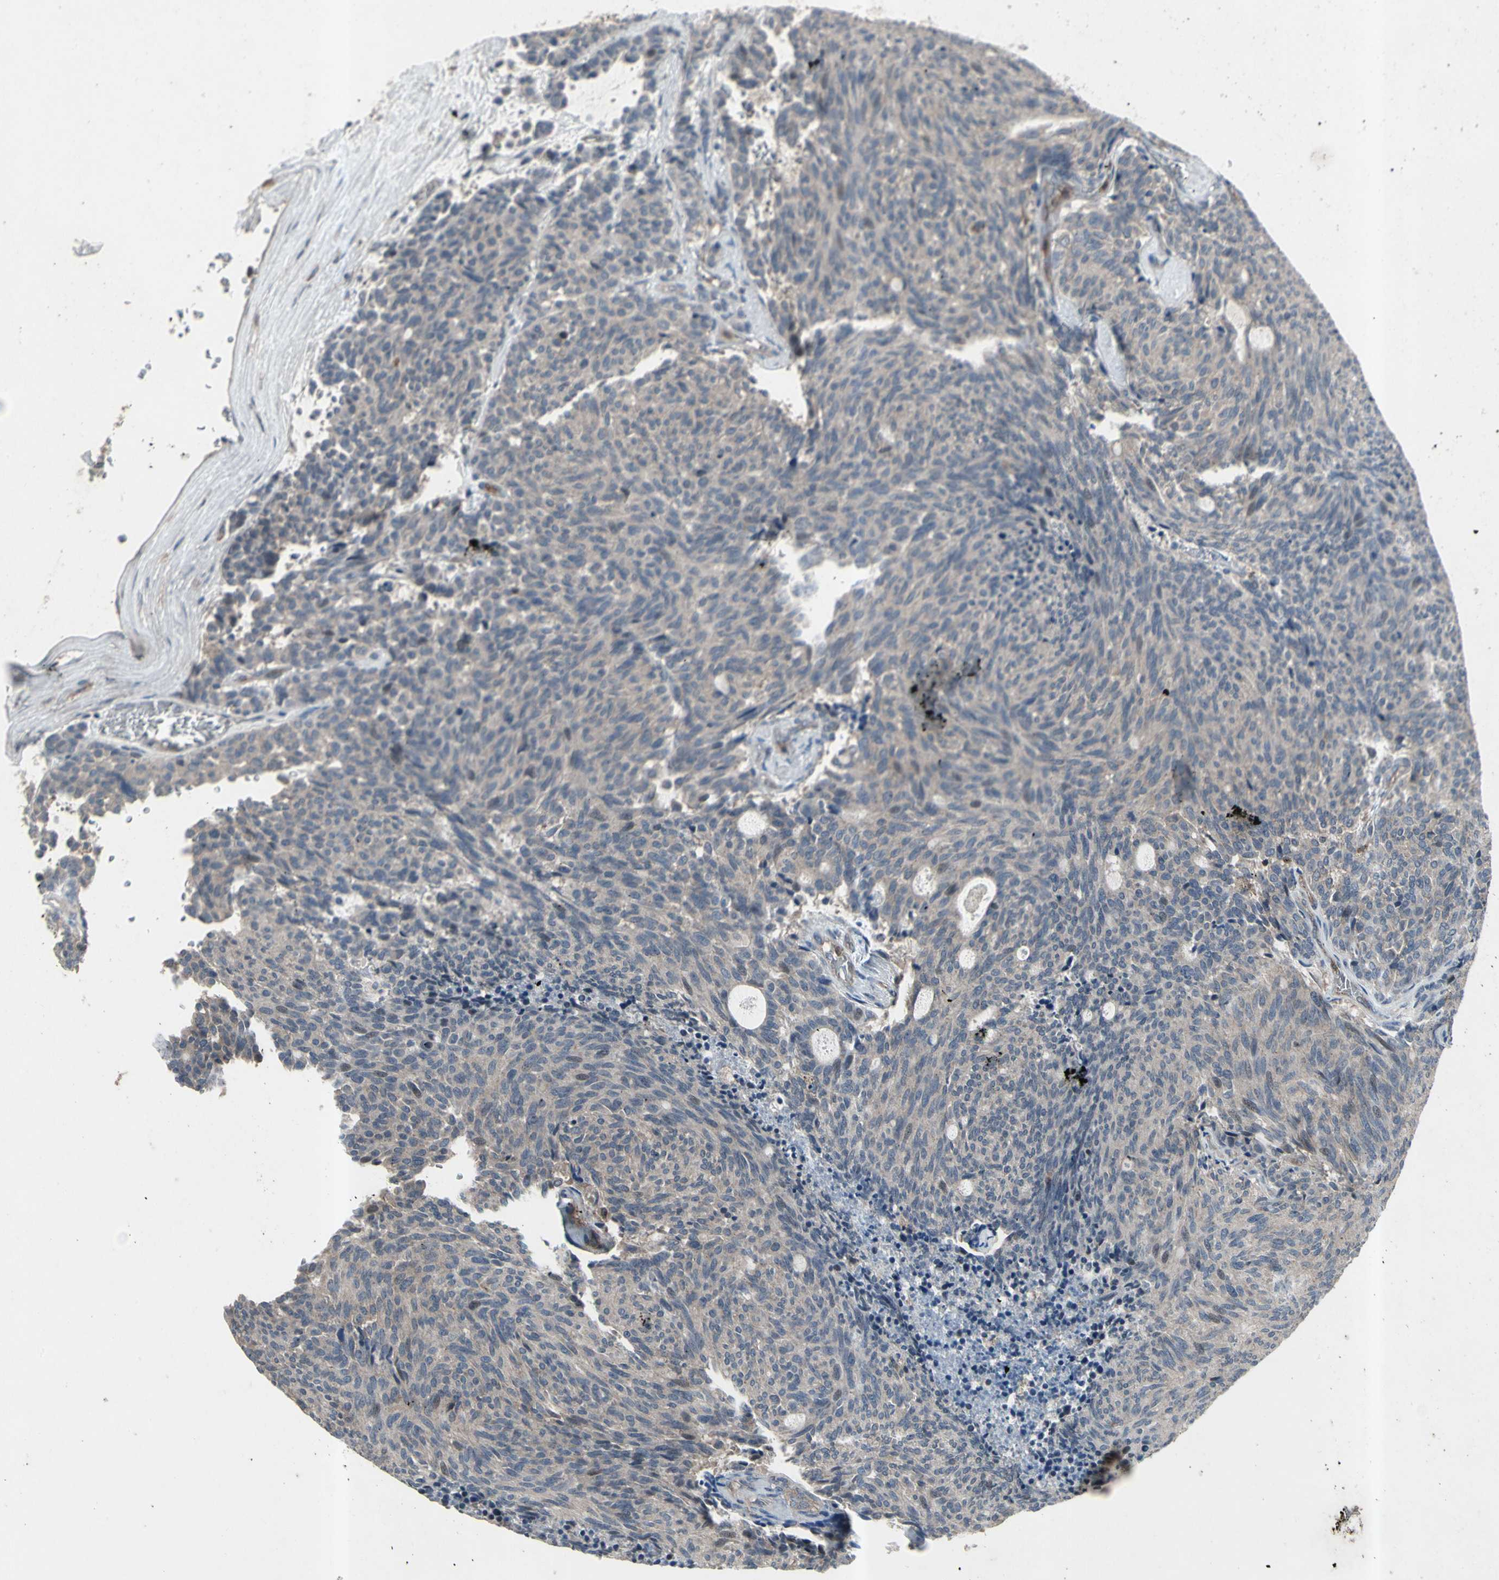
{"staining": {"intensity": "weak", "quantity": "<25%", "location": "cytoplasmic/membranous"}, "tissue": "carcinoid", "cell_type": "Tumor cells", "image_type": "cancer", "snomed": [{"axis": "morphology", "description": "Carcinoid, malignant, NOS"}, {"axis": "topography", "description": "Pancreas"}], "caption": "High magnification brightfield microscopy of carcinoid stained with DAB (3,3'-diaminobenzidine) (brown) and counterstained with hematoxylin (blue): tumor cells show no significant staining. Brightfield microscopy of immunohistochemistry (IHC) stained with DAB (brown) and hematoxylin (blue), captured at high magnification.", "gene": "NMI", "patient": {"sex": "female", "age": 54}}